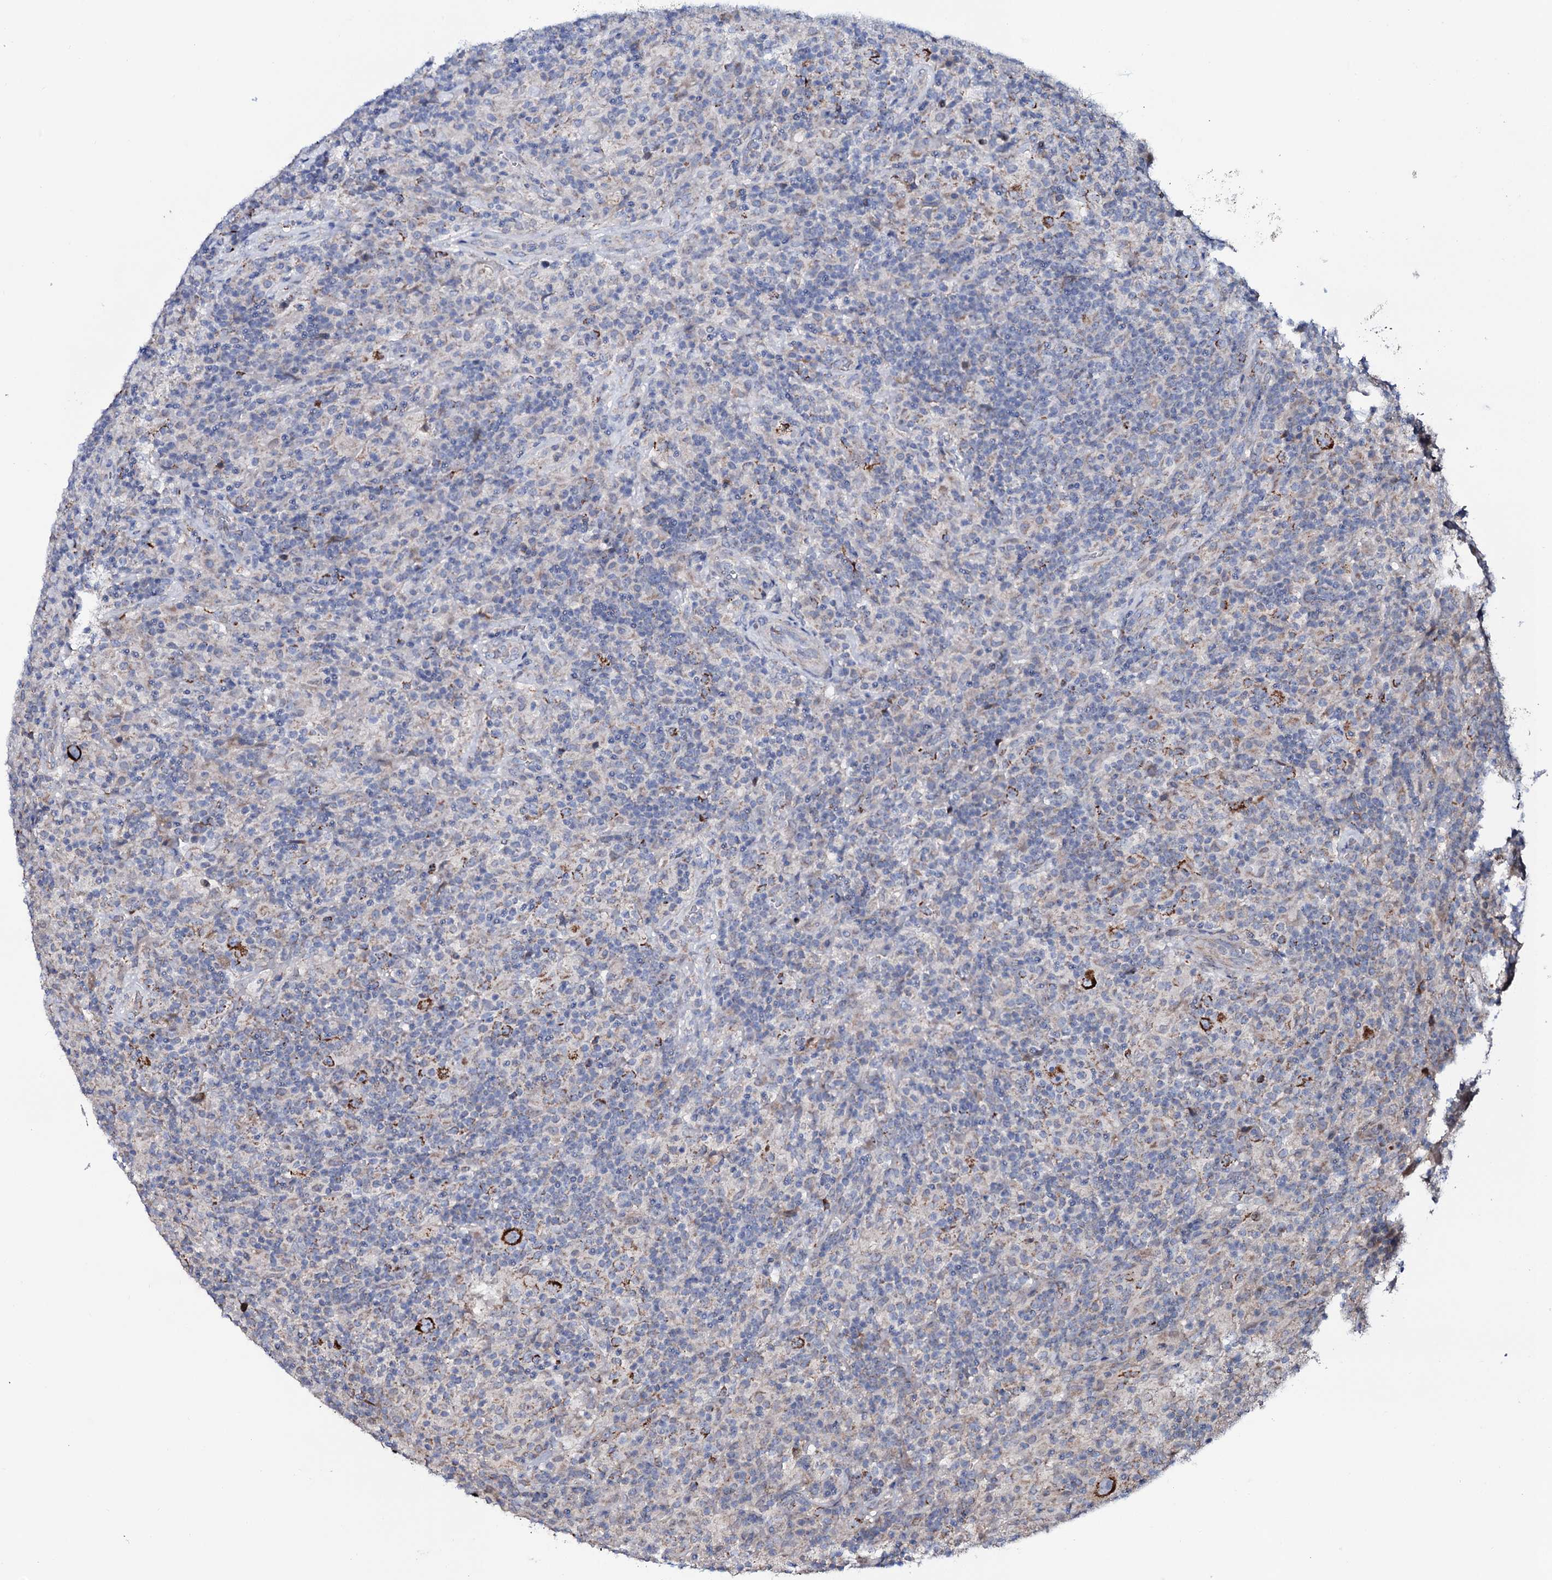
{"staining": {"intensity": "strong", "quantity": ">75%", "location": "cytoplasmic/membranous"}, "tissue": "lymphoma", "cell_type": "Tumor cells", "image_type": "cancer", "snomed": [{"axis": "morphology", "description": "Hodgkin's disease, NOS"}, {"axis": "topography", "description": "Lymph node"}], "caption": "Lymphoma stained for a protein reveals strong cytoplasmic/membranous positivity in tumor cells. (DAB (3,3'-diaminobenzidine) = brown stain, brightfield microscopy at high magnification).", "gene": "PPP1R3D", "patient": {"sex": "male", "age": 70}}